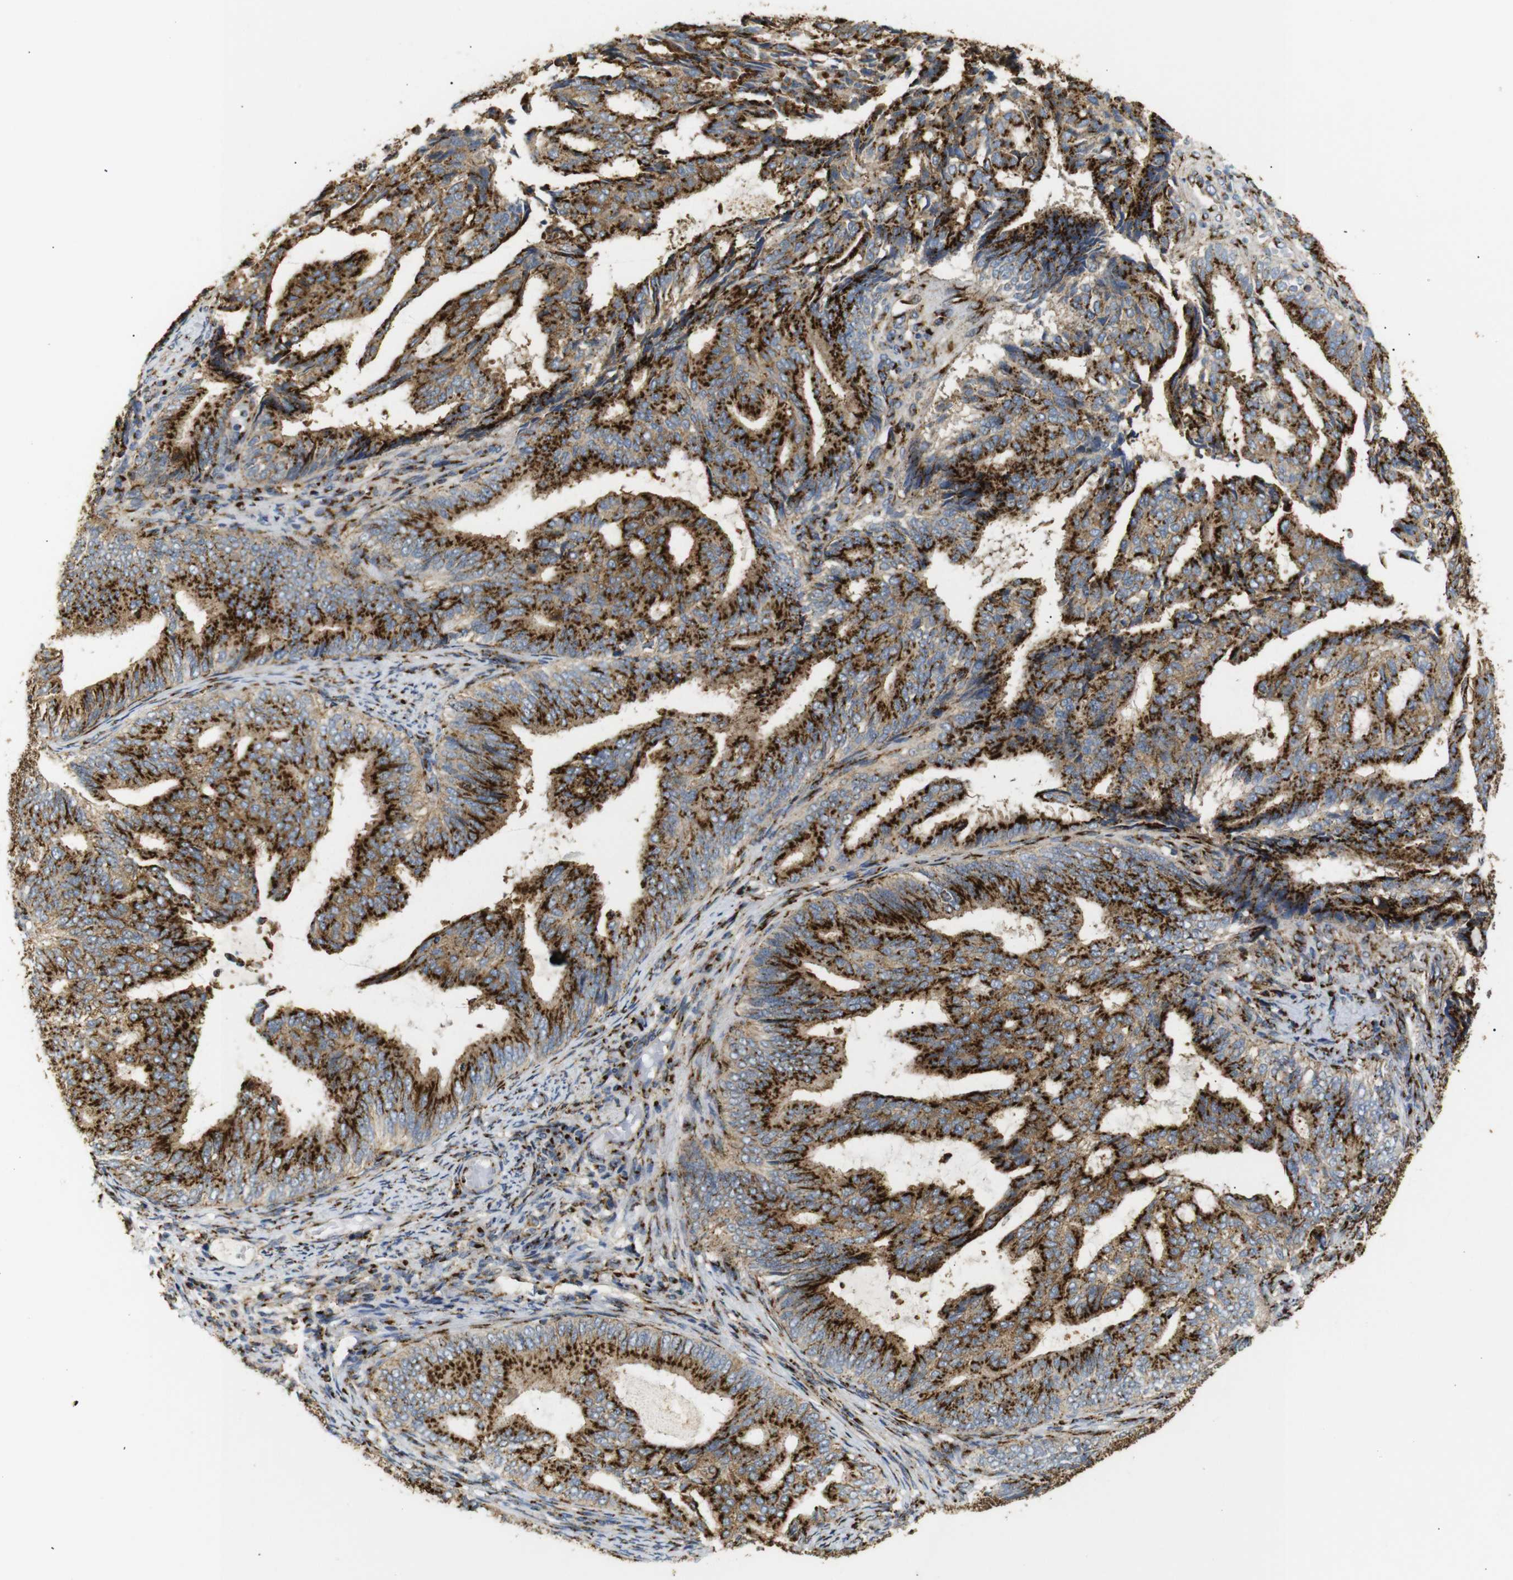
{"staining": {"intensity": "strong", "quantity": ">75%", "location": "cytoplasmic/membranous"}, "tissue": "endometrial cancer", "cell_type": "Tumor cells", "image_type": "cancer", "snomed": [{"axis": "morphology", "description": "Adenocarcinoma, NOS"}, {"axis": "topography", "description": "Endometrium"}], "caption": "The image reveals a brown stain indicating the presence of a protein in the cytoplasmic/membranous of tumor cells in endometrial adenocarcinoma.", "gene": "TGOLN2", "patient": {"sex": "female", "age": 58}}